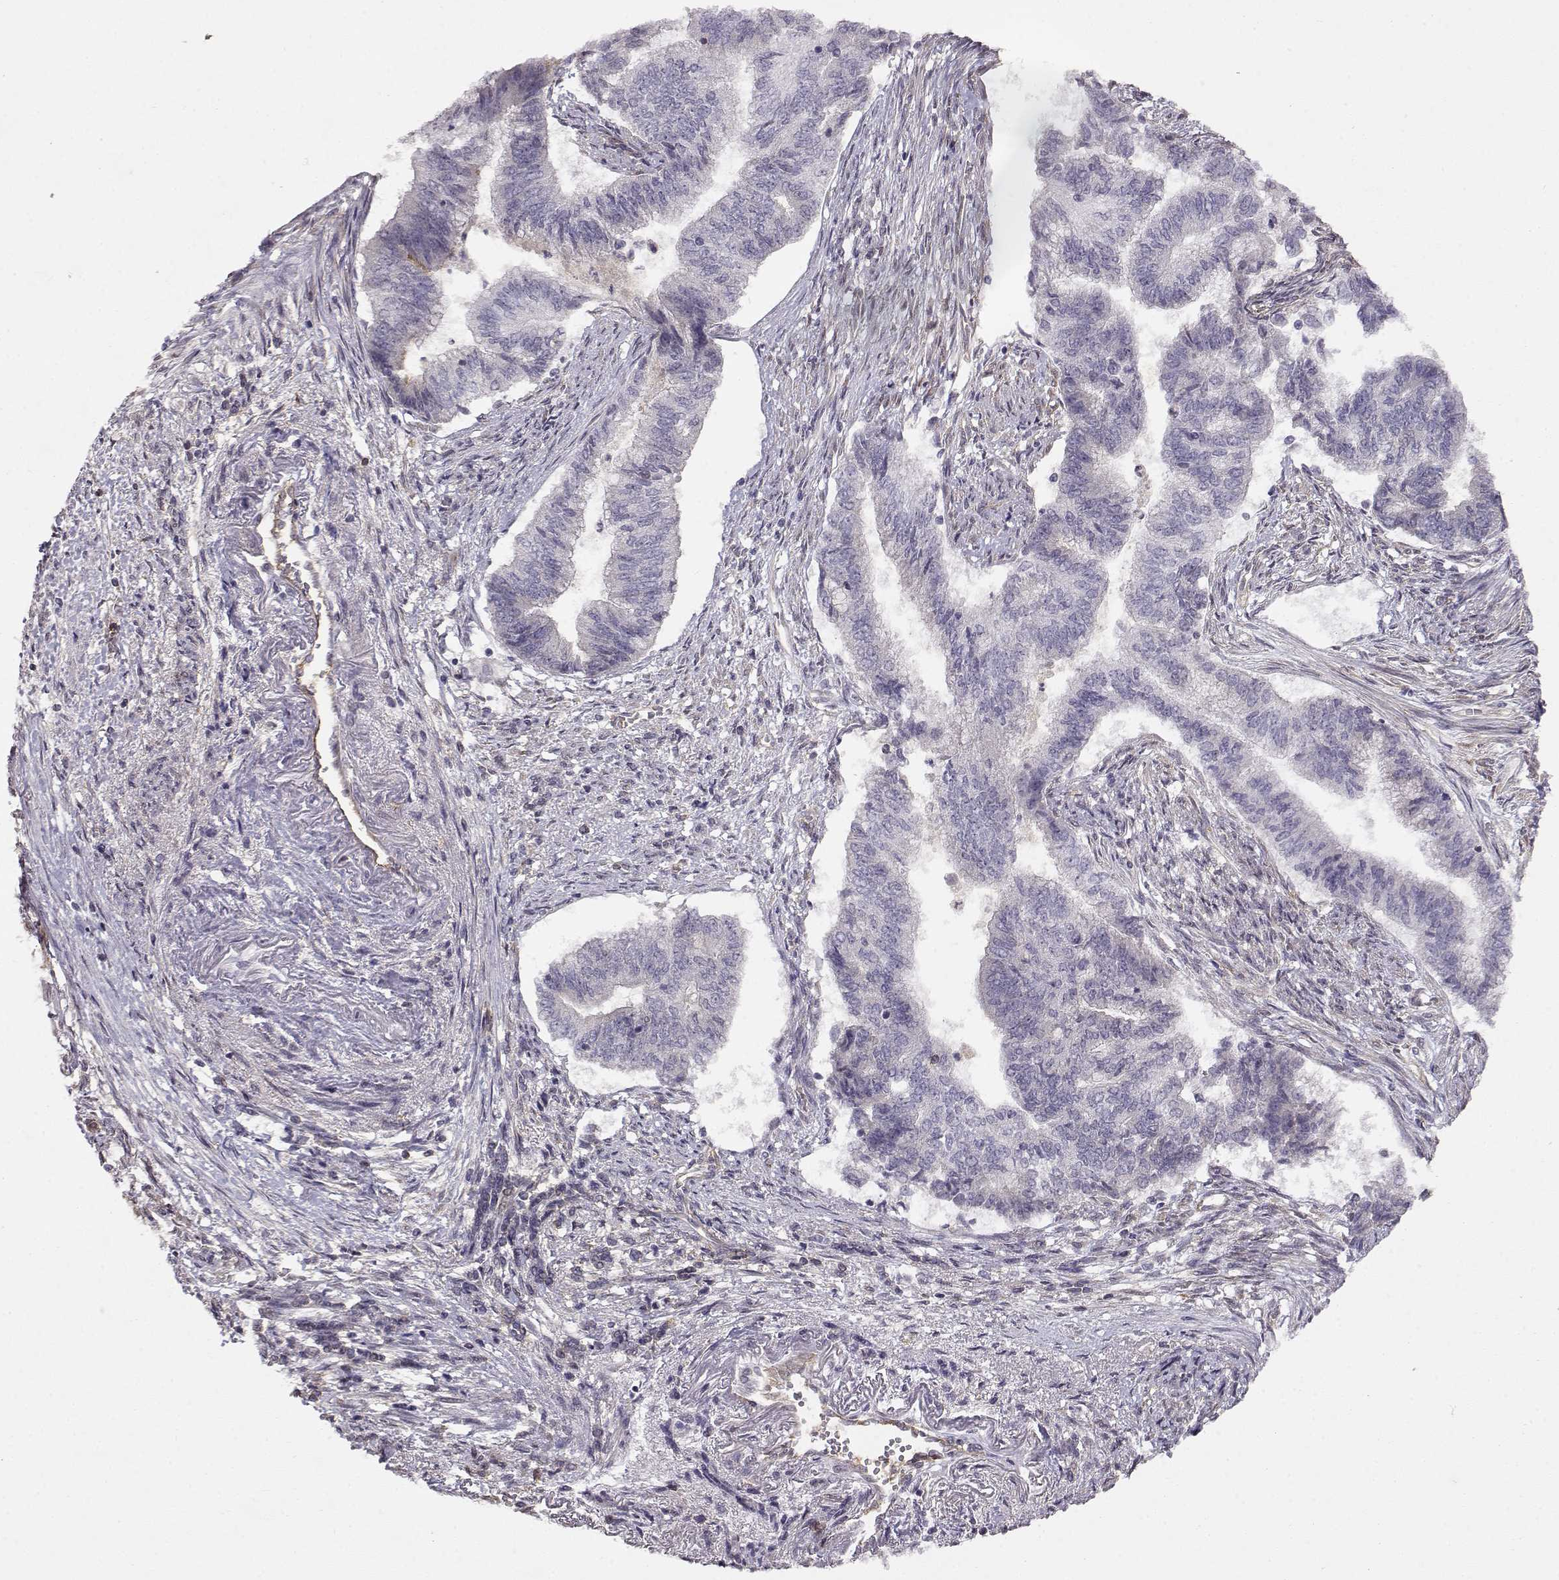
{"staining": {"intensity": "negative", "quantity": "none", "location": "none"}, "tissue": "endometrial cancer", "cell_type": "Tumor cells", "image_type": "cancer", "snomed": [{"axis": "morphology", "description": "Adenocarcinoma, NOS"}, {"axis": "topography", "description": "Endometrium"}], "caption": "Immunohistochemistry (IHC) image of neoplastic tissue: human endometrial cancer (adenocarcinoma) stained with DAB (3,3'-diaminobenzidine) shows no significant protein positivity in tumor cells. The staining was performed using DAB to visualize the protein expression in brown, while the nuclei were stained in blue with hematoxylin (Magnification: 20x).", "gene": "IFITM1", "patient": {"sex": "female", "age": 65}}